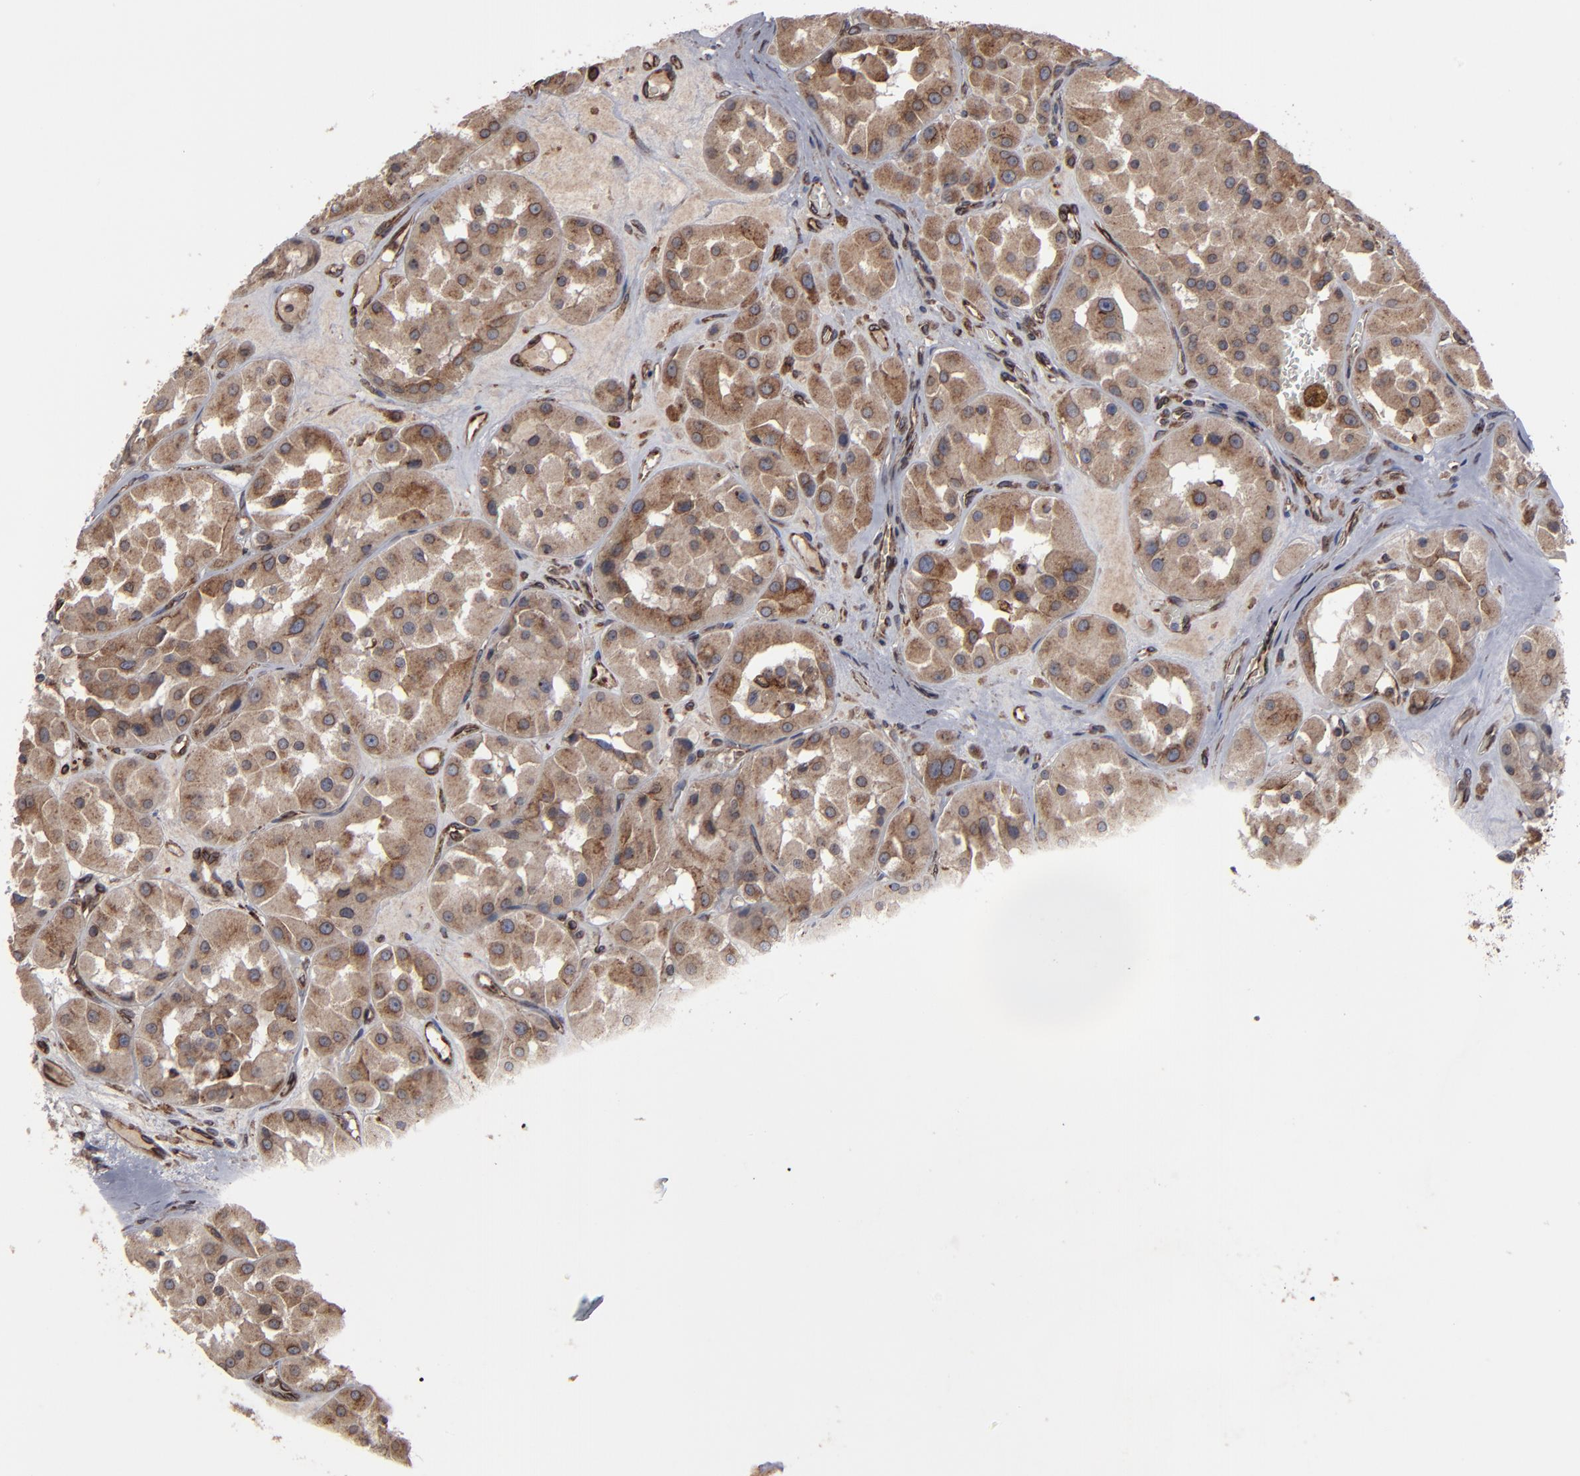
{"staining": {"intensity": "moderate", "quantity": ">75%", "location": "cytoplasmic/membranous"}, "tissue": "renal cancer", "cell_type": "Tumor cells", "image_type": "cancer", "snomed": [{"axis": "morphology", "description": "Adenocarcinoma, uncertain malignant potential"}, {"axis": "topography", "description": "Kidney"}], "caption": "The image demonstrates a brown stain indicating the presence of a protein in the cytoplasmic/membranous of tumor cells in renal cancer. The protein is shown in brown color, while the nuclei are stained blue.", "gene": "CNIH1", "patient": {"sex": "male", "age": 63}}